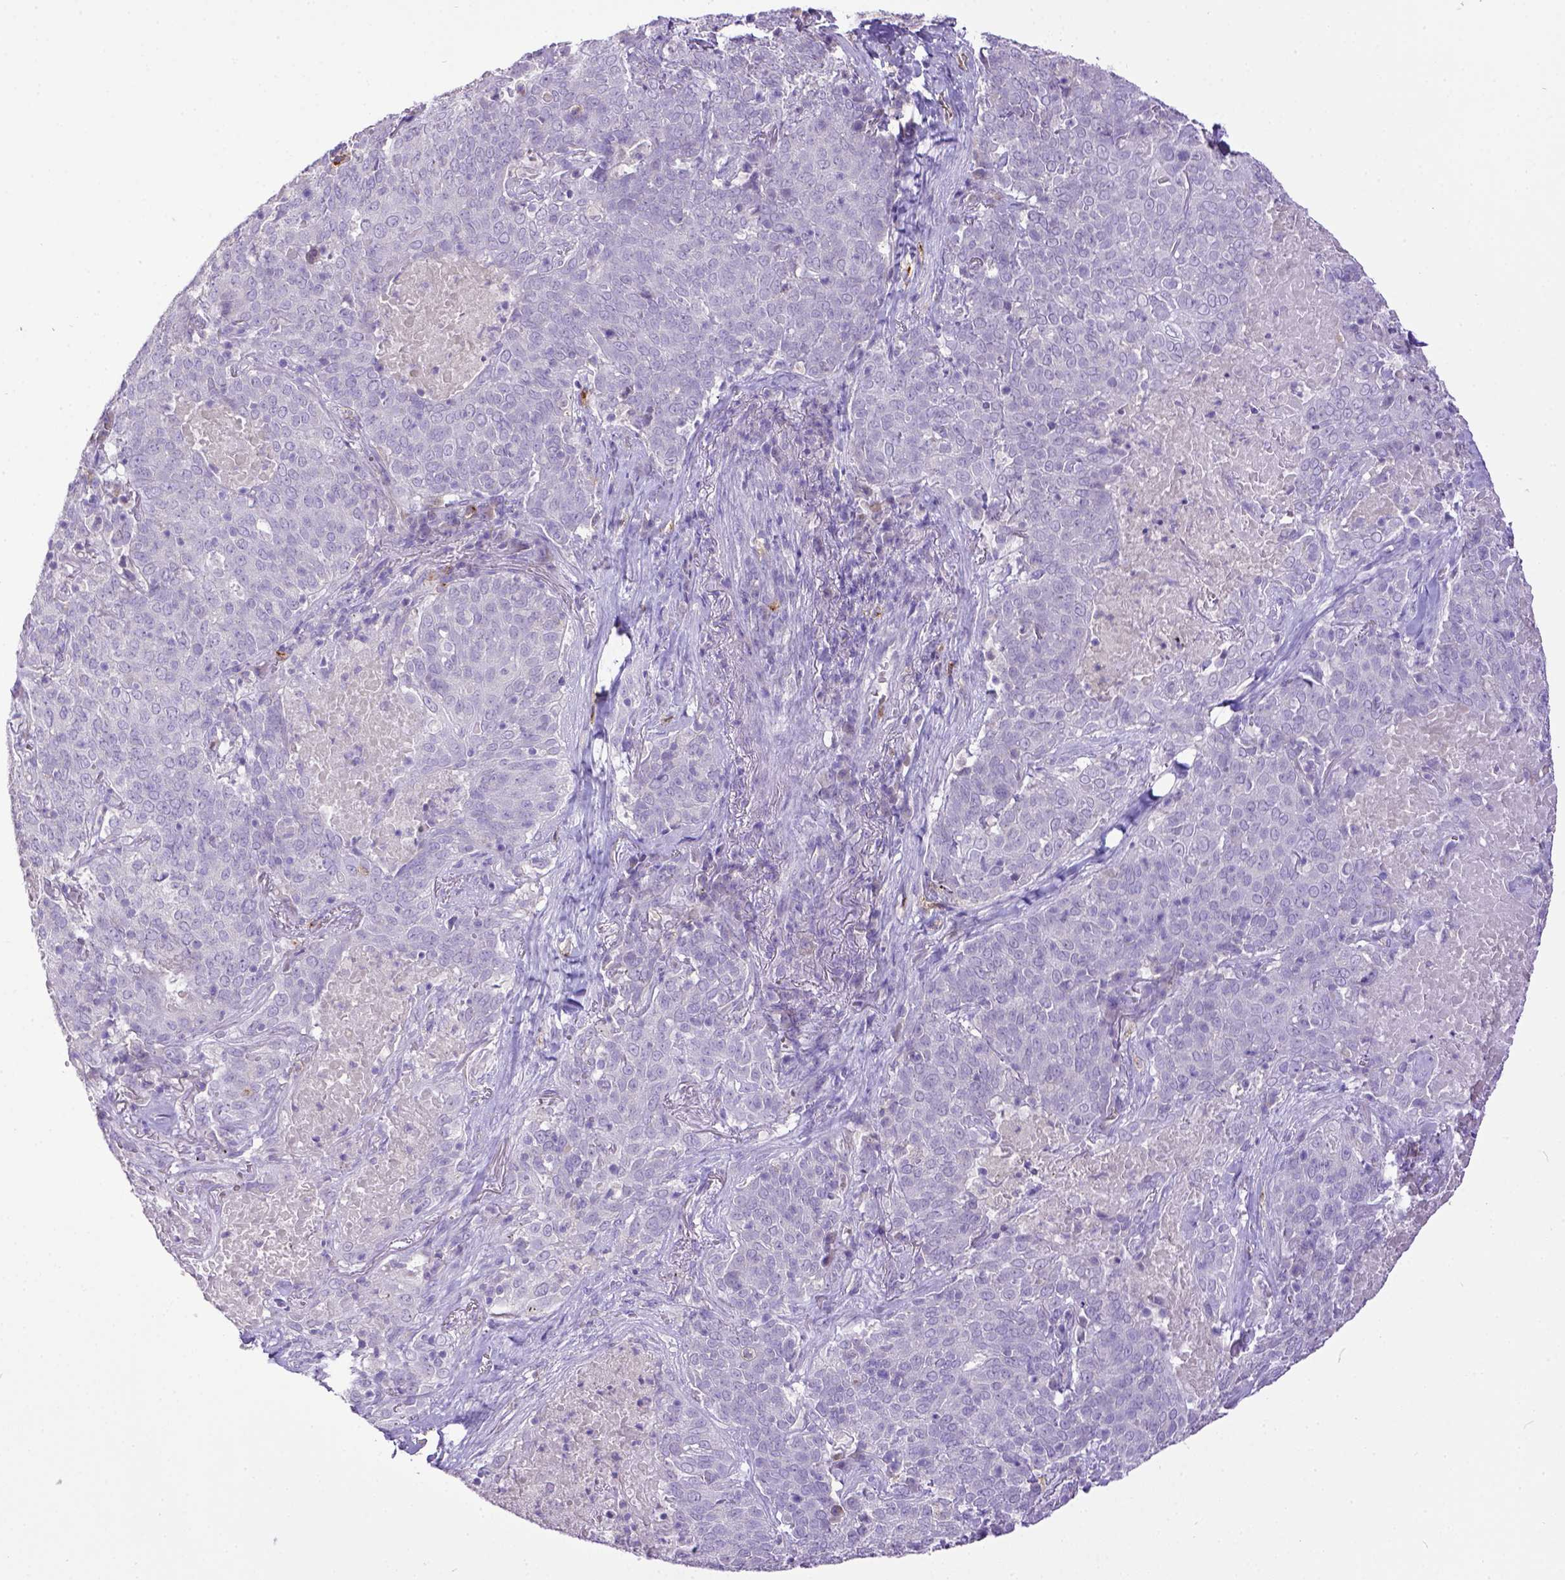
{"staining": {"intensity": "negative", "quantity": "none", "location": "none"}, "tissue": "lung cancer", "cell_type": "Tumor cells", "image_type": "cancer", "snomed": [{"axis": "morphology", "description": "Squamous cell carcinoma, NOS"}, {"axis": "topography", "description": "Lung"}], "caption": "Human lung squamous cell carcinoma stained for a protein using immunohistochemistry (IHC) exhibits no positivity in tumor cells.", "gene": "KIT", "patient": {"sex": "male", "age": 82}}